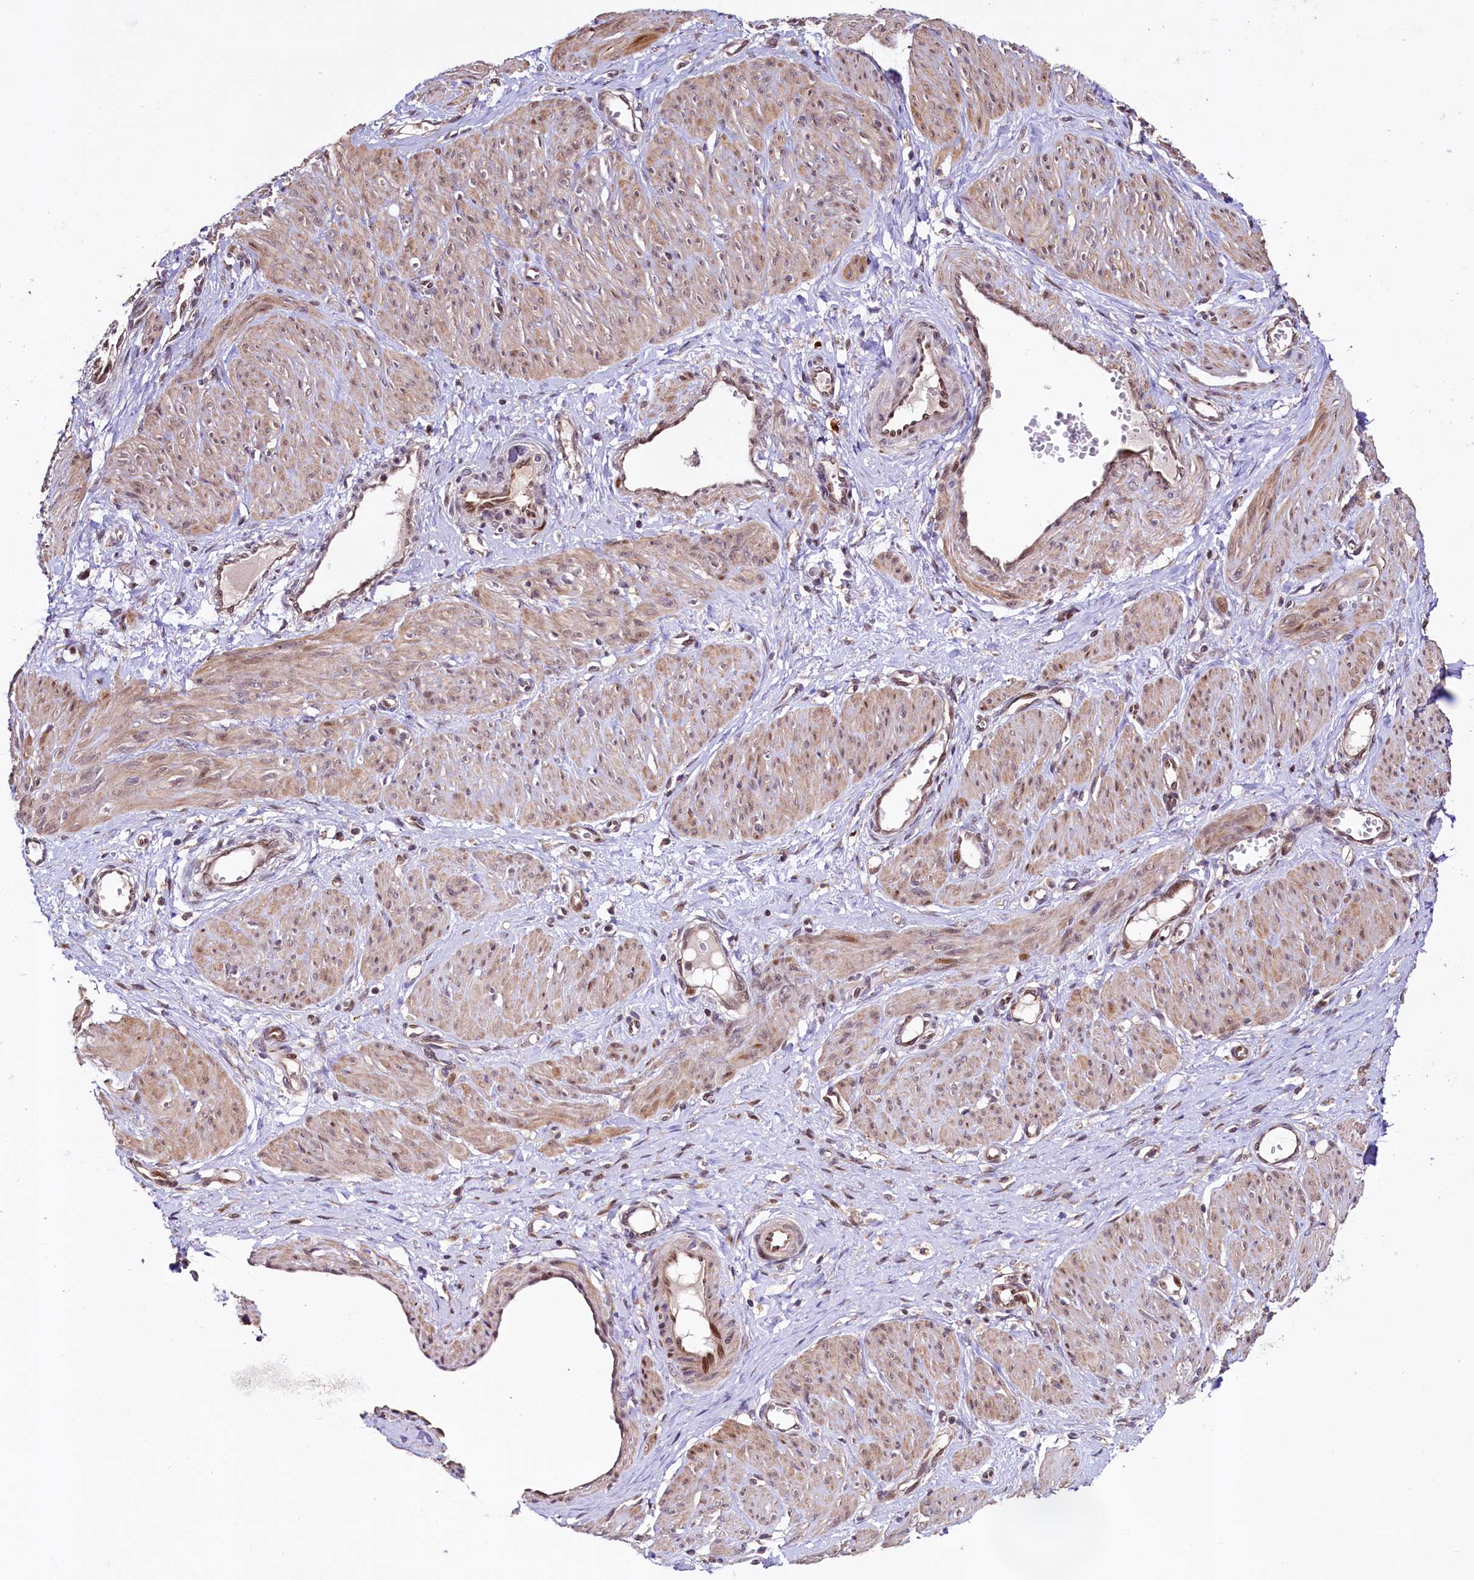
{"staining": {"intensity": "moderate", "quantity": "25%-75%", "location": "cytoplasmic/membranous"}, "tissue": "smooth muscle", "cell_type": "Smooth muscle cells", "image_type": "normal", "snomed": [{"axis": "morphology", "description": "Normal tissue, NOS"}, {"axis": "topography", "description": "Endometrium"}], "caption": "About 25%-75% of smooth muscle cells in normal smooth muscle show moderate cytoplasmic/membranous protein positivity as visualized by brown immunohistochemical staining.", "gene": "C5orf15", "patient": {"sex": "female", "age": 33}}